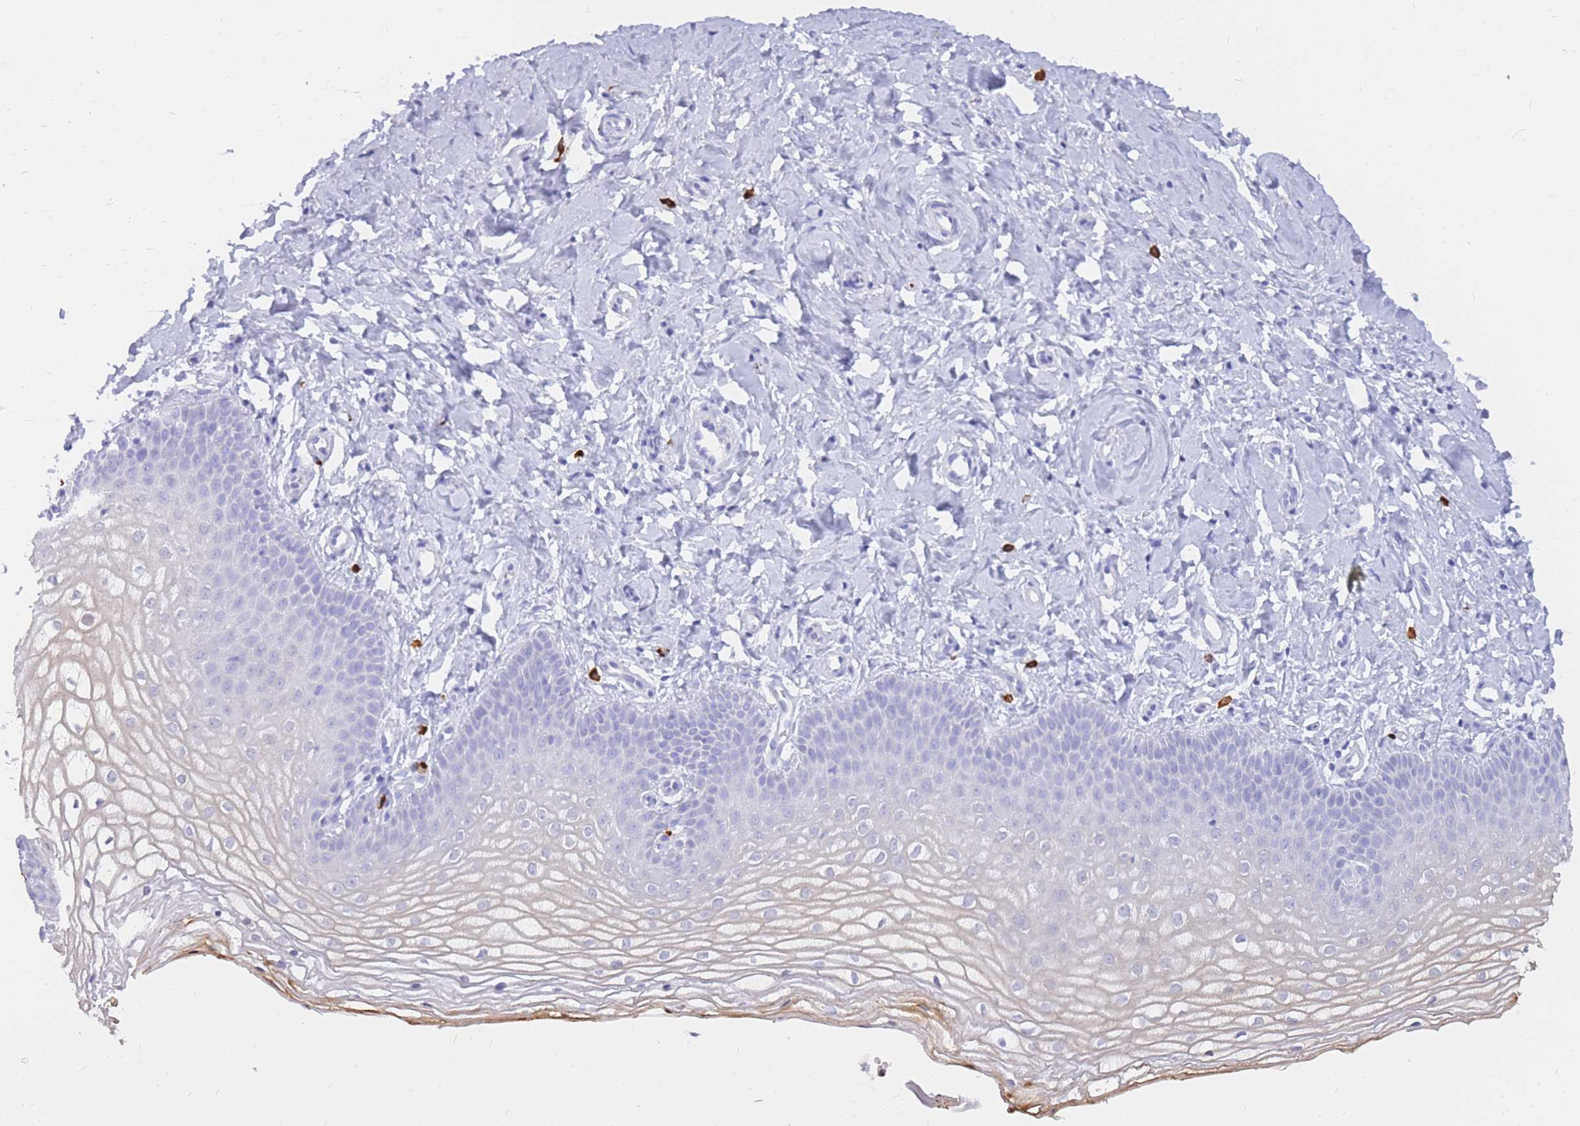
{"staining": {"intensity": "negative", "quantity": "none", "location": "none"}, "tissue": "vagina", "cell_type": "Squamous epithelial cells", "image_type": "normal", "snomed": [{"axis": "morphology", "description": "Normal tissue, NOS"}, {"axis": "topography", "description": "Vagina"}], "caption": "Vagina stained for a protein using IHC displays no expression squamous epithelial cells.", "gene": "HERC1", "patient": {"sex": "female", "age": 68}}